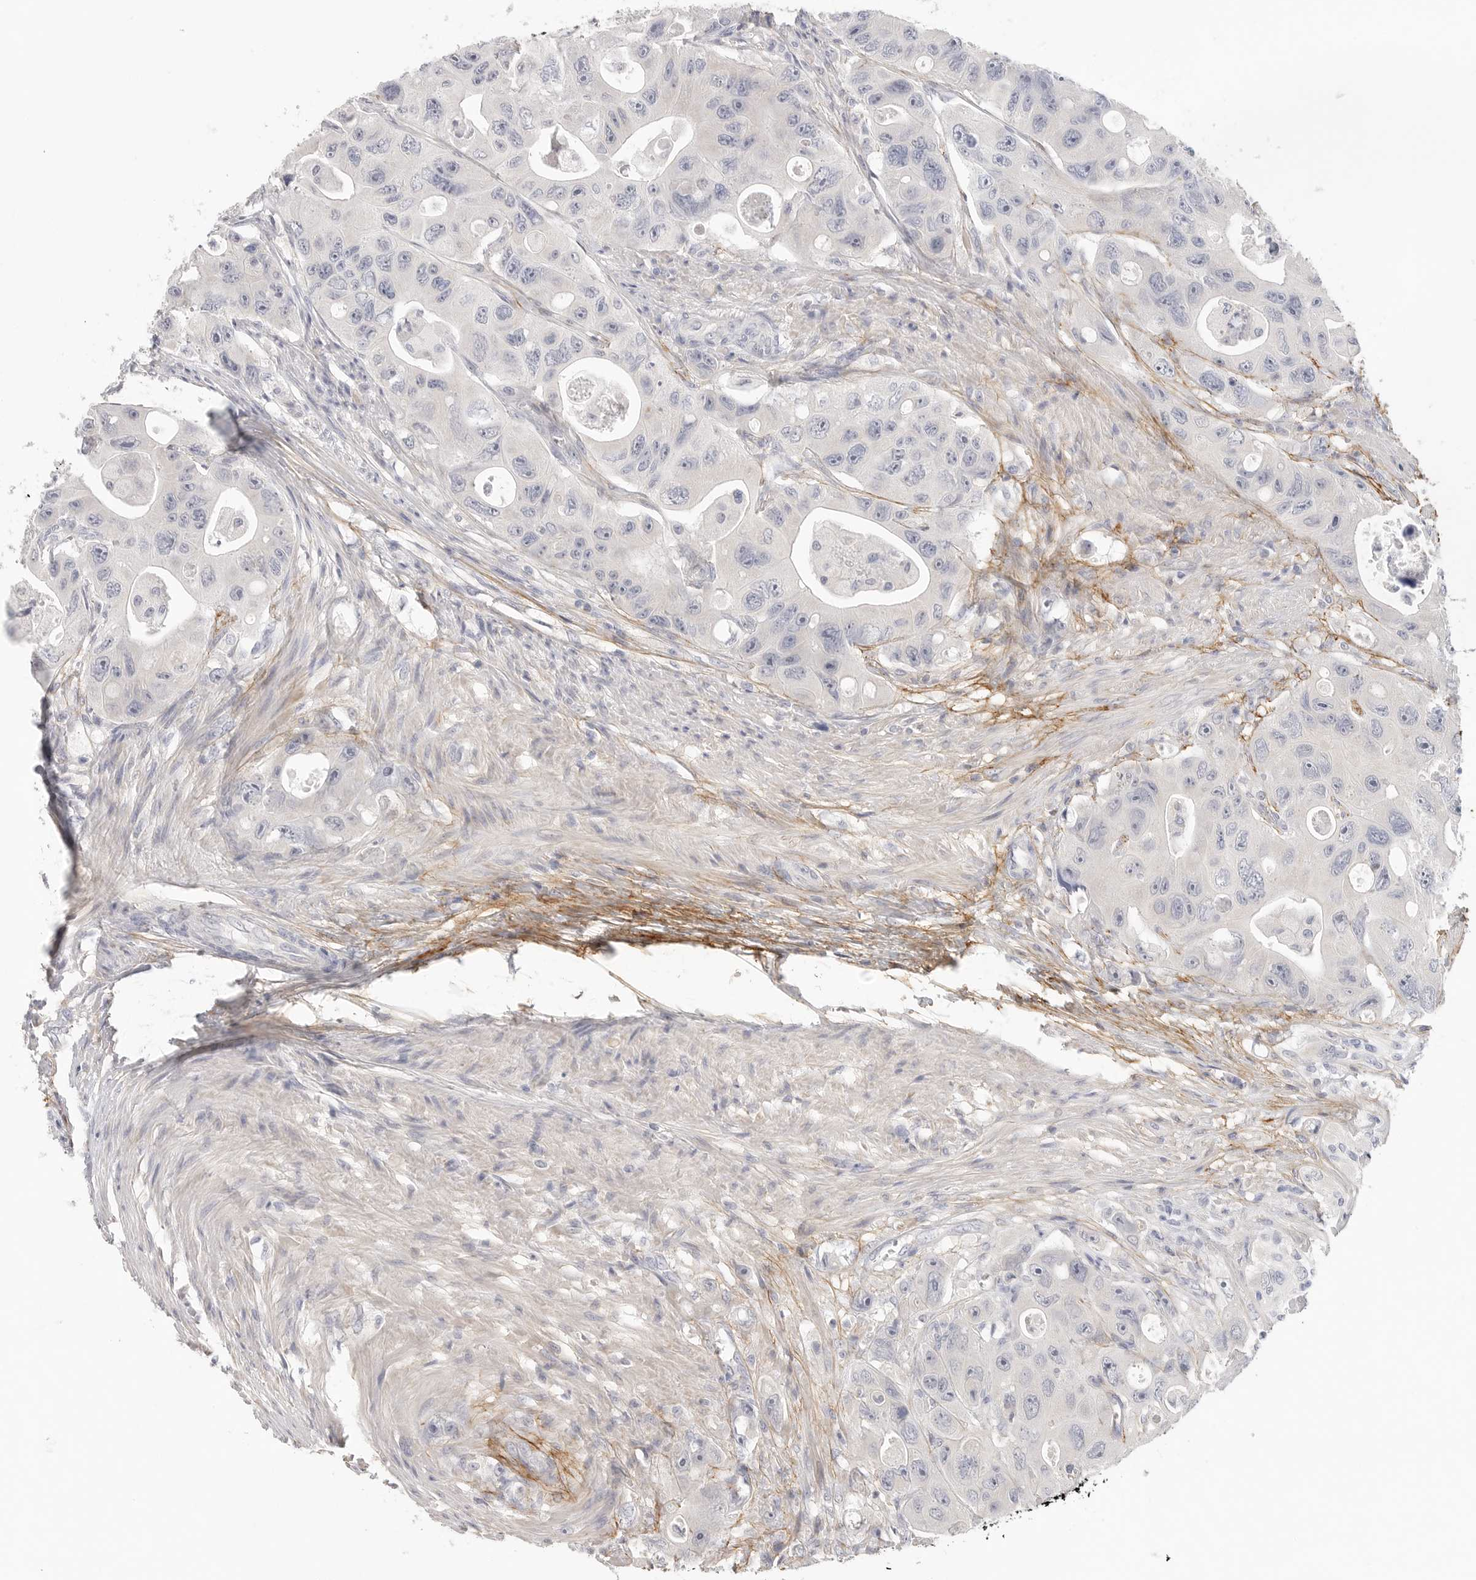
{"staining": {"intensity": "negative", "quantity": "none", "location": "none"}, "tissue": "colorectal cancer", "cell_type": "Tumor cells", "image_type": "cancer", "snomed": [{"axis": "morphology", "description": "Adenocarcinoma, NOS"}, {"axis": "topography", "description": "Colon"}], "caption": "Protein analysis of colorectal adenocarcinoma exhibits no significant positivity in tumor cells.", "gene": "FBN2", "patient": {"sex": "female", "age": 46}}